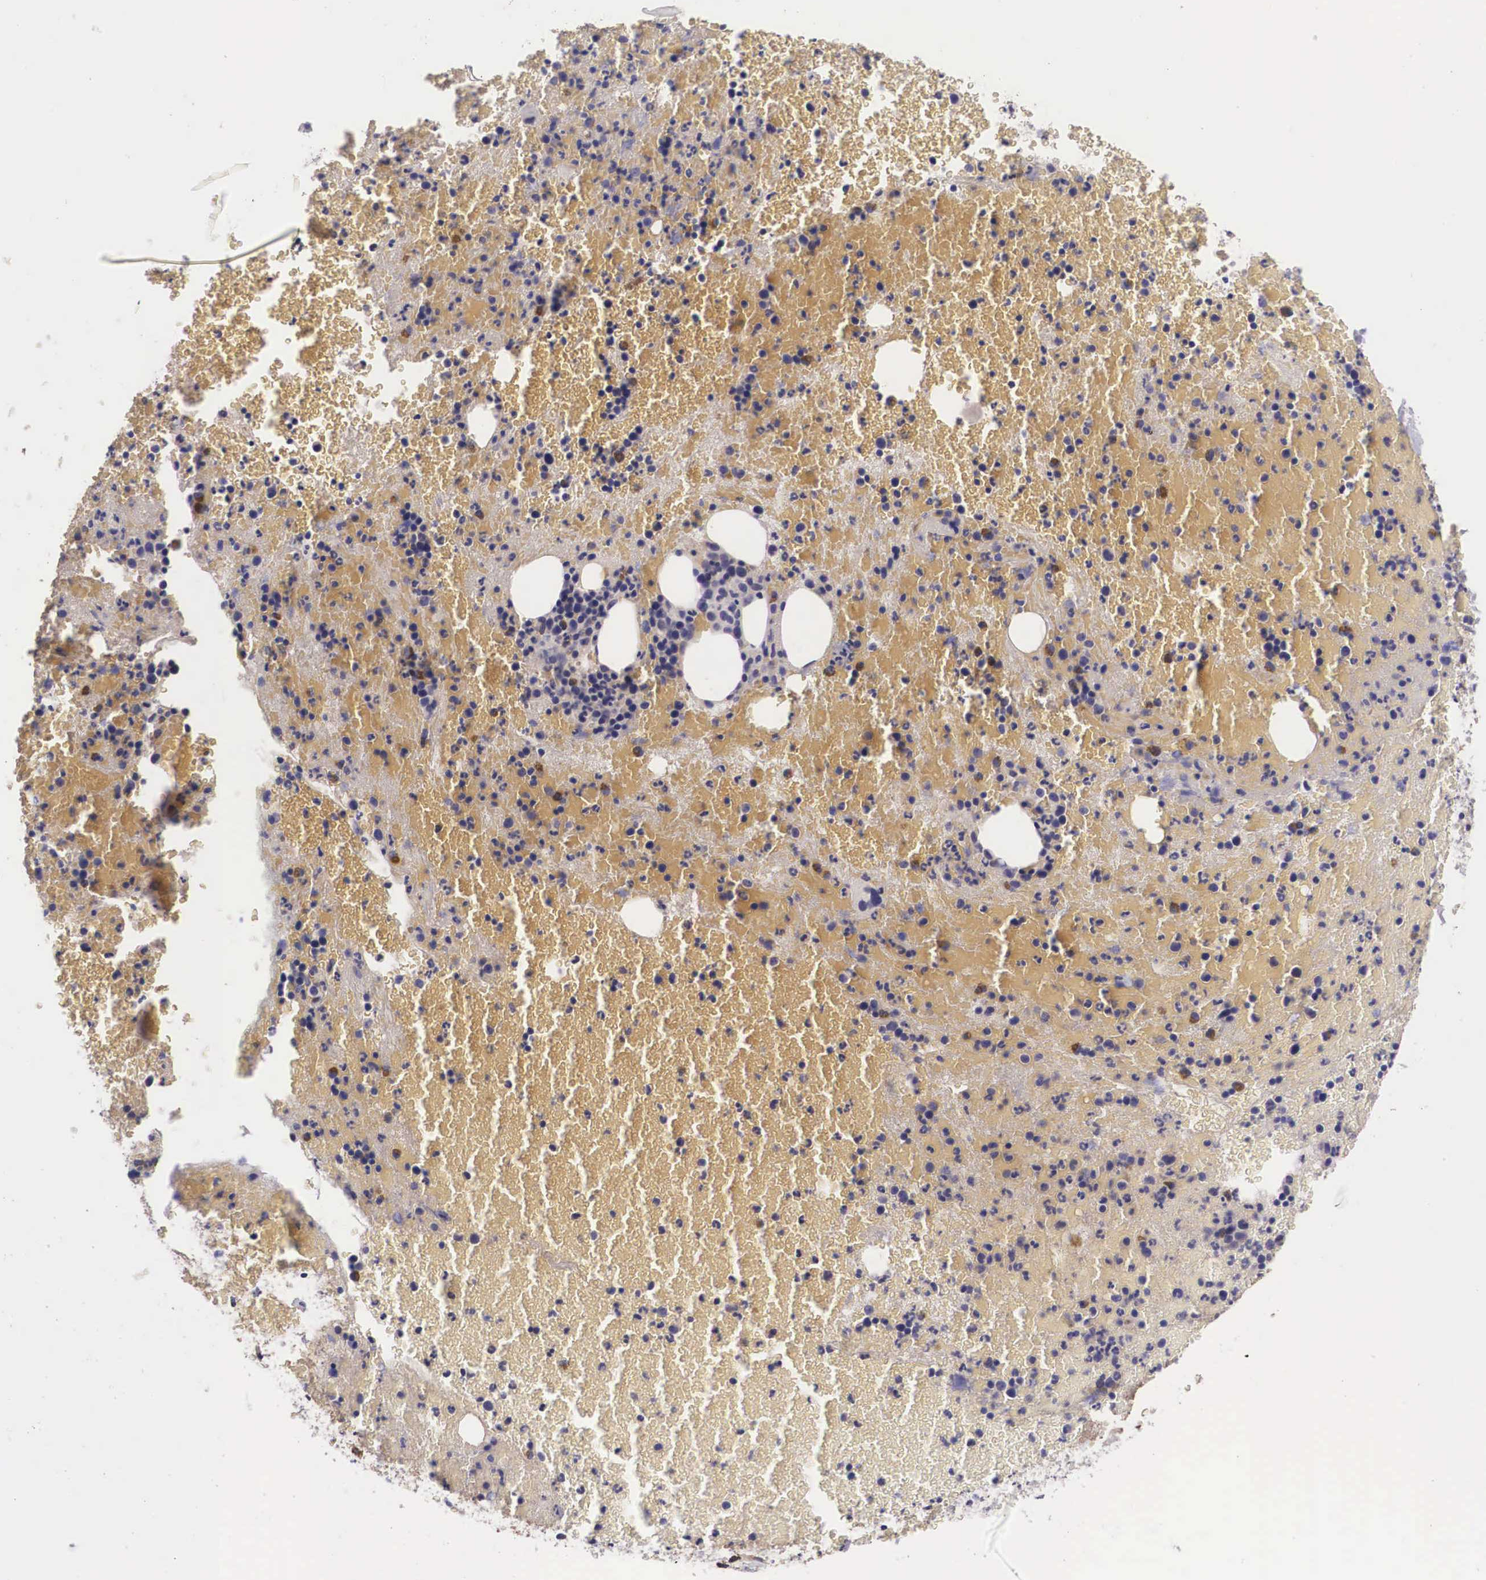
{"staining": {"intensity": "negative", "quantity": "none", "location": "none"}, "tissue": "bone marrow", "cell_type": "Hematopoietic cells", "image_type": "normal", "snomed": [{"axis": "morphology", "description": "Normal tissue, NOS"}, {"axis": "topography", "description": "Bone marrow"}], "caption": "A micrograph of bone marrow stained for a protein shows no brown staining in hematopoietic cells. (Stains: DAB IHC with hematoxylin counter stain, Microscopy: brightfield microscopy at high magnification).", "gene": "ARG2", "patient": {"sex": "female", "age": 53}}